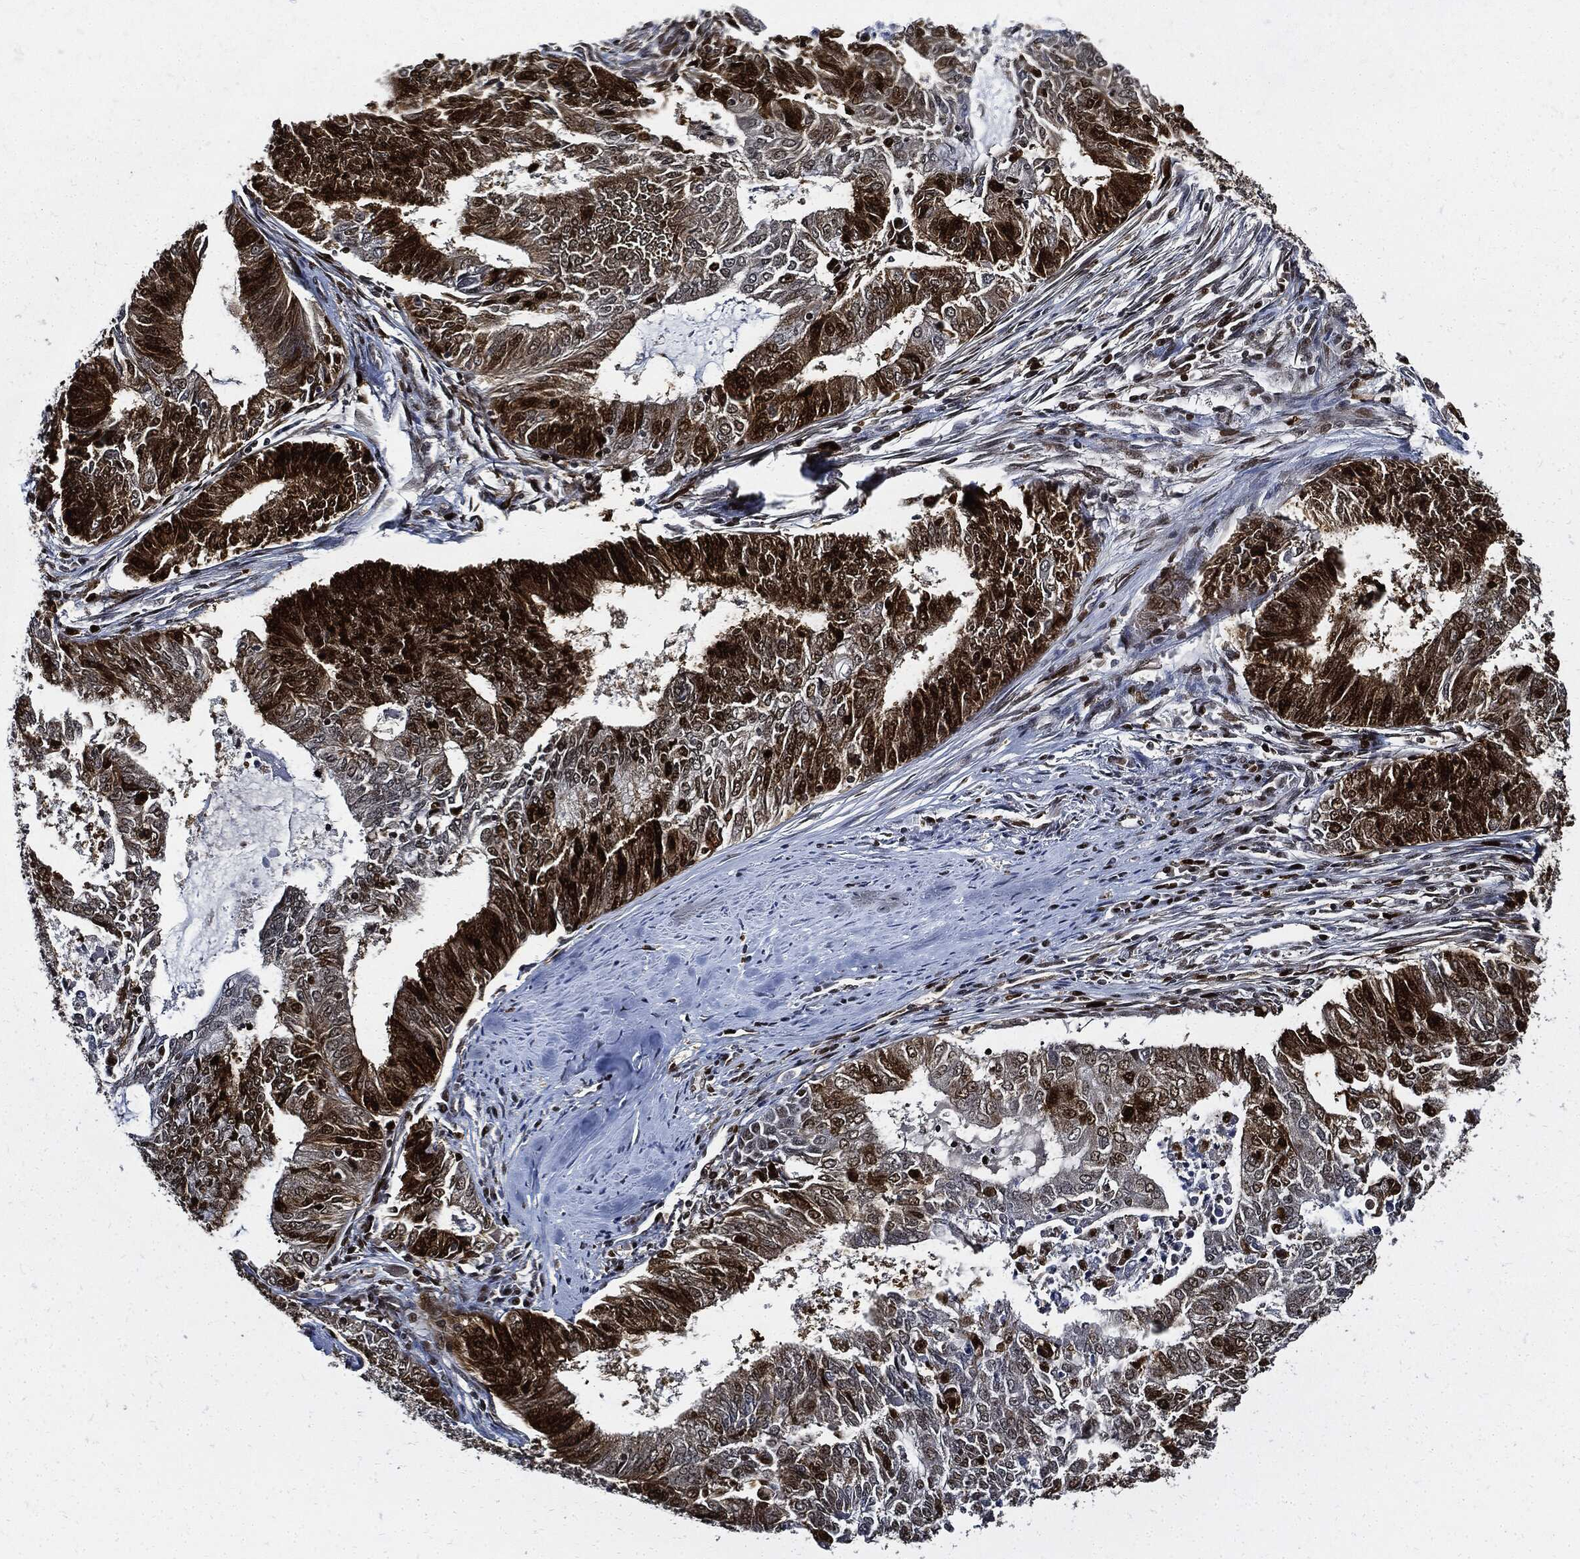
{"staining": {"intensity": "strong", "quantity": "25%-75%", "location": "cytoplasmic/membranous,nuclear"}, "tissue": "endometrial cancer", "cell_type": "Tumor cells", "image_type": "cancer", "snomed": [{"axis": "morphology", "description": "Adenocarcinoma, NOS"}, {"axis": "topography", "description": "Endometrium"}], "caption": "Human endometrial cancer (adenocarcinoma) stained with a protein marker displays strong staining in tumor cells.", "gene": "PCNA", "patient": {"sex": "female", "age": 62}}